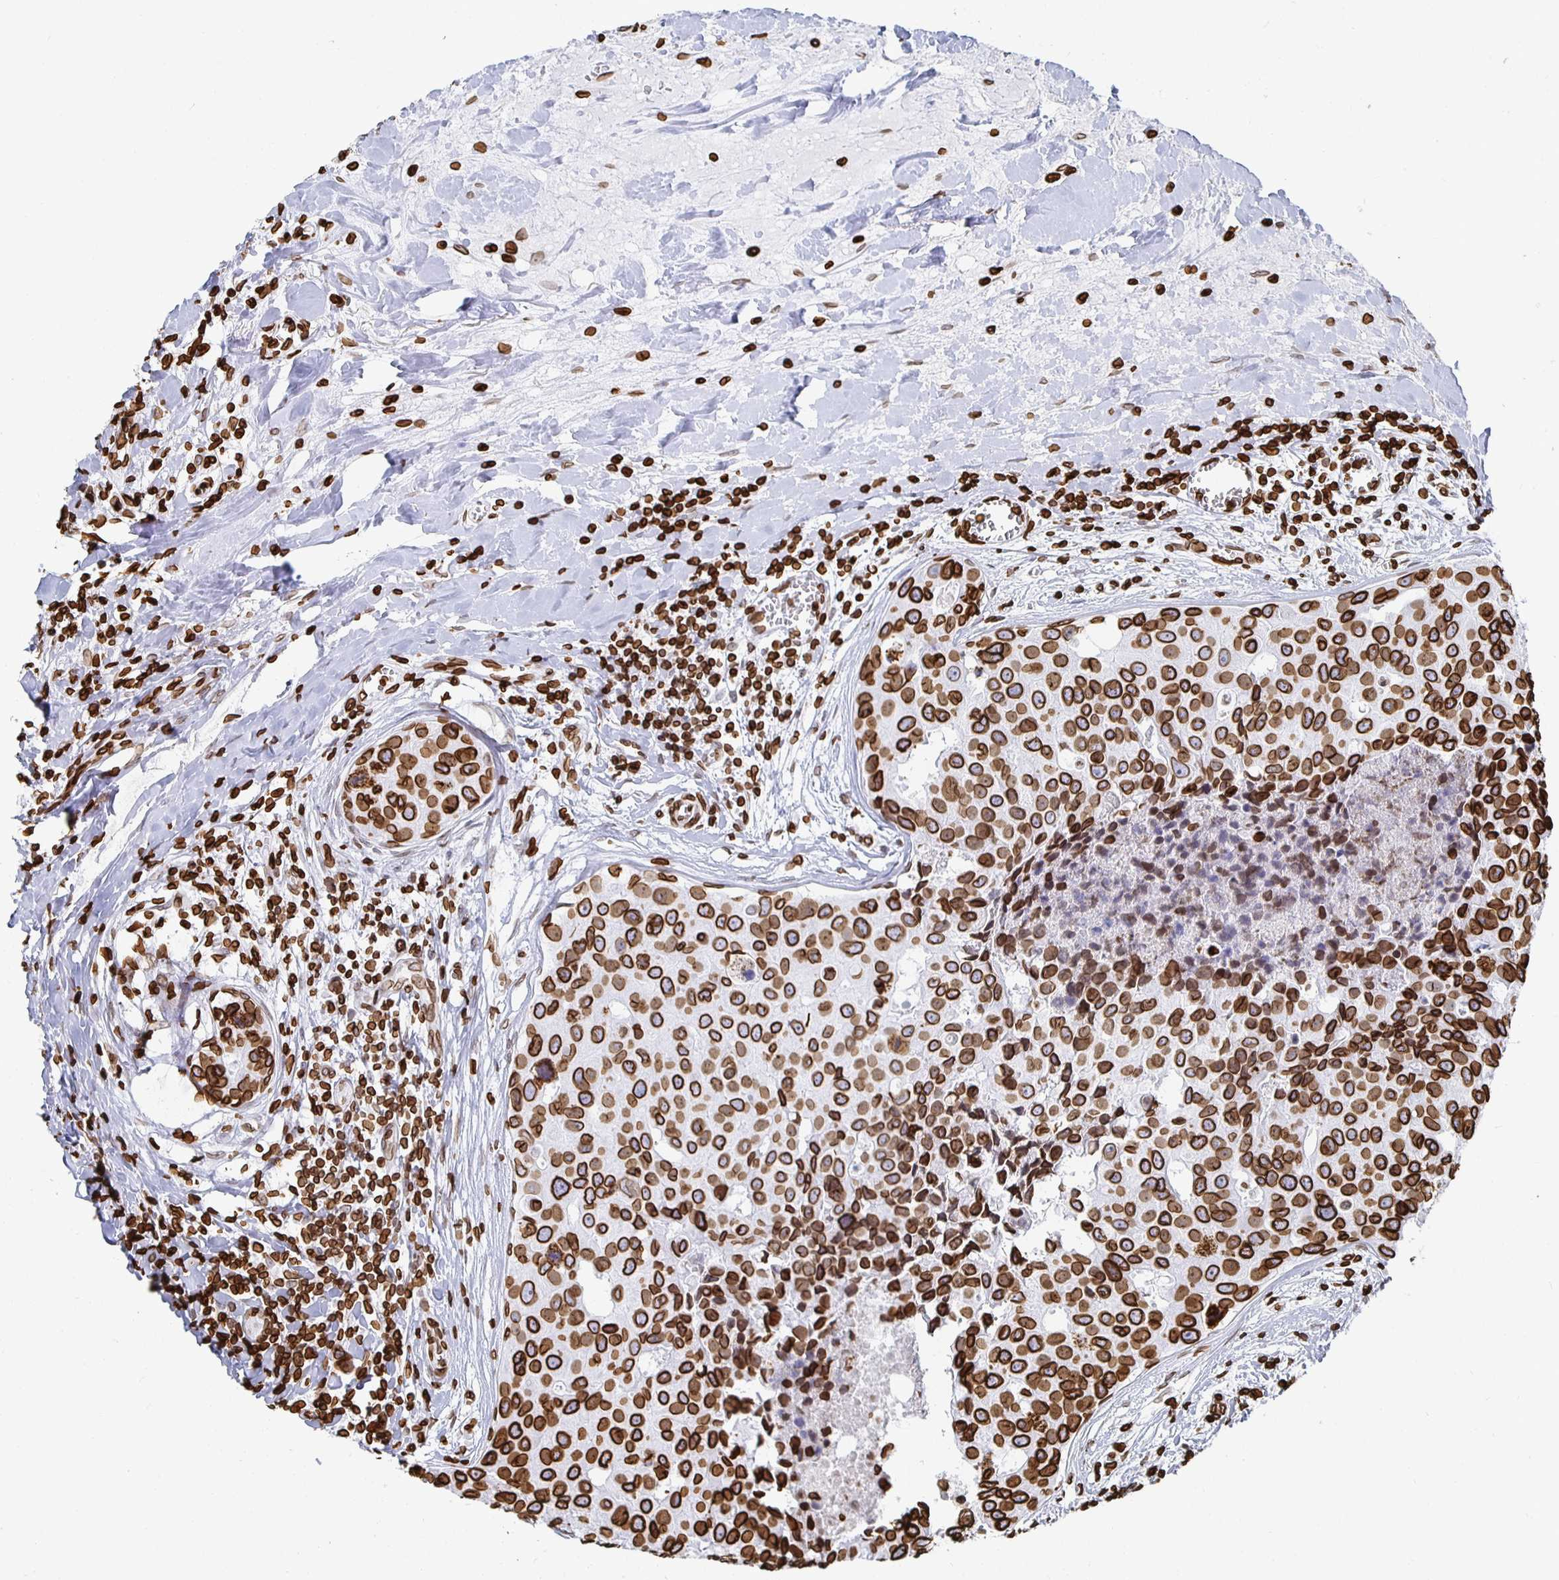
{"staining": {"intensity": "strong", "quantity": ">75%", "location": "cytoplasmic/membranous,nuclear"}, "tissue": "breast cancer", "cell_type": "Tumor cells", "image_type": "cancer", "snomed": [{"axis": "morphology", "description": "Duct carcinoma"}, {"axis": "topography", "description": "Breast"}], "caption": "The immunohistochemical stain shows strong cytoplasmic/membranous and nuclear positivity in tumor cells of breast cancer tissue. (DAB (3,3'-diaminobenzidine) = brown stain, brightfield microscopy at high magnification).", "gene": "LMNB1", "patient": {"sex": "female", "age": 24}}